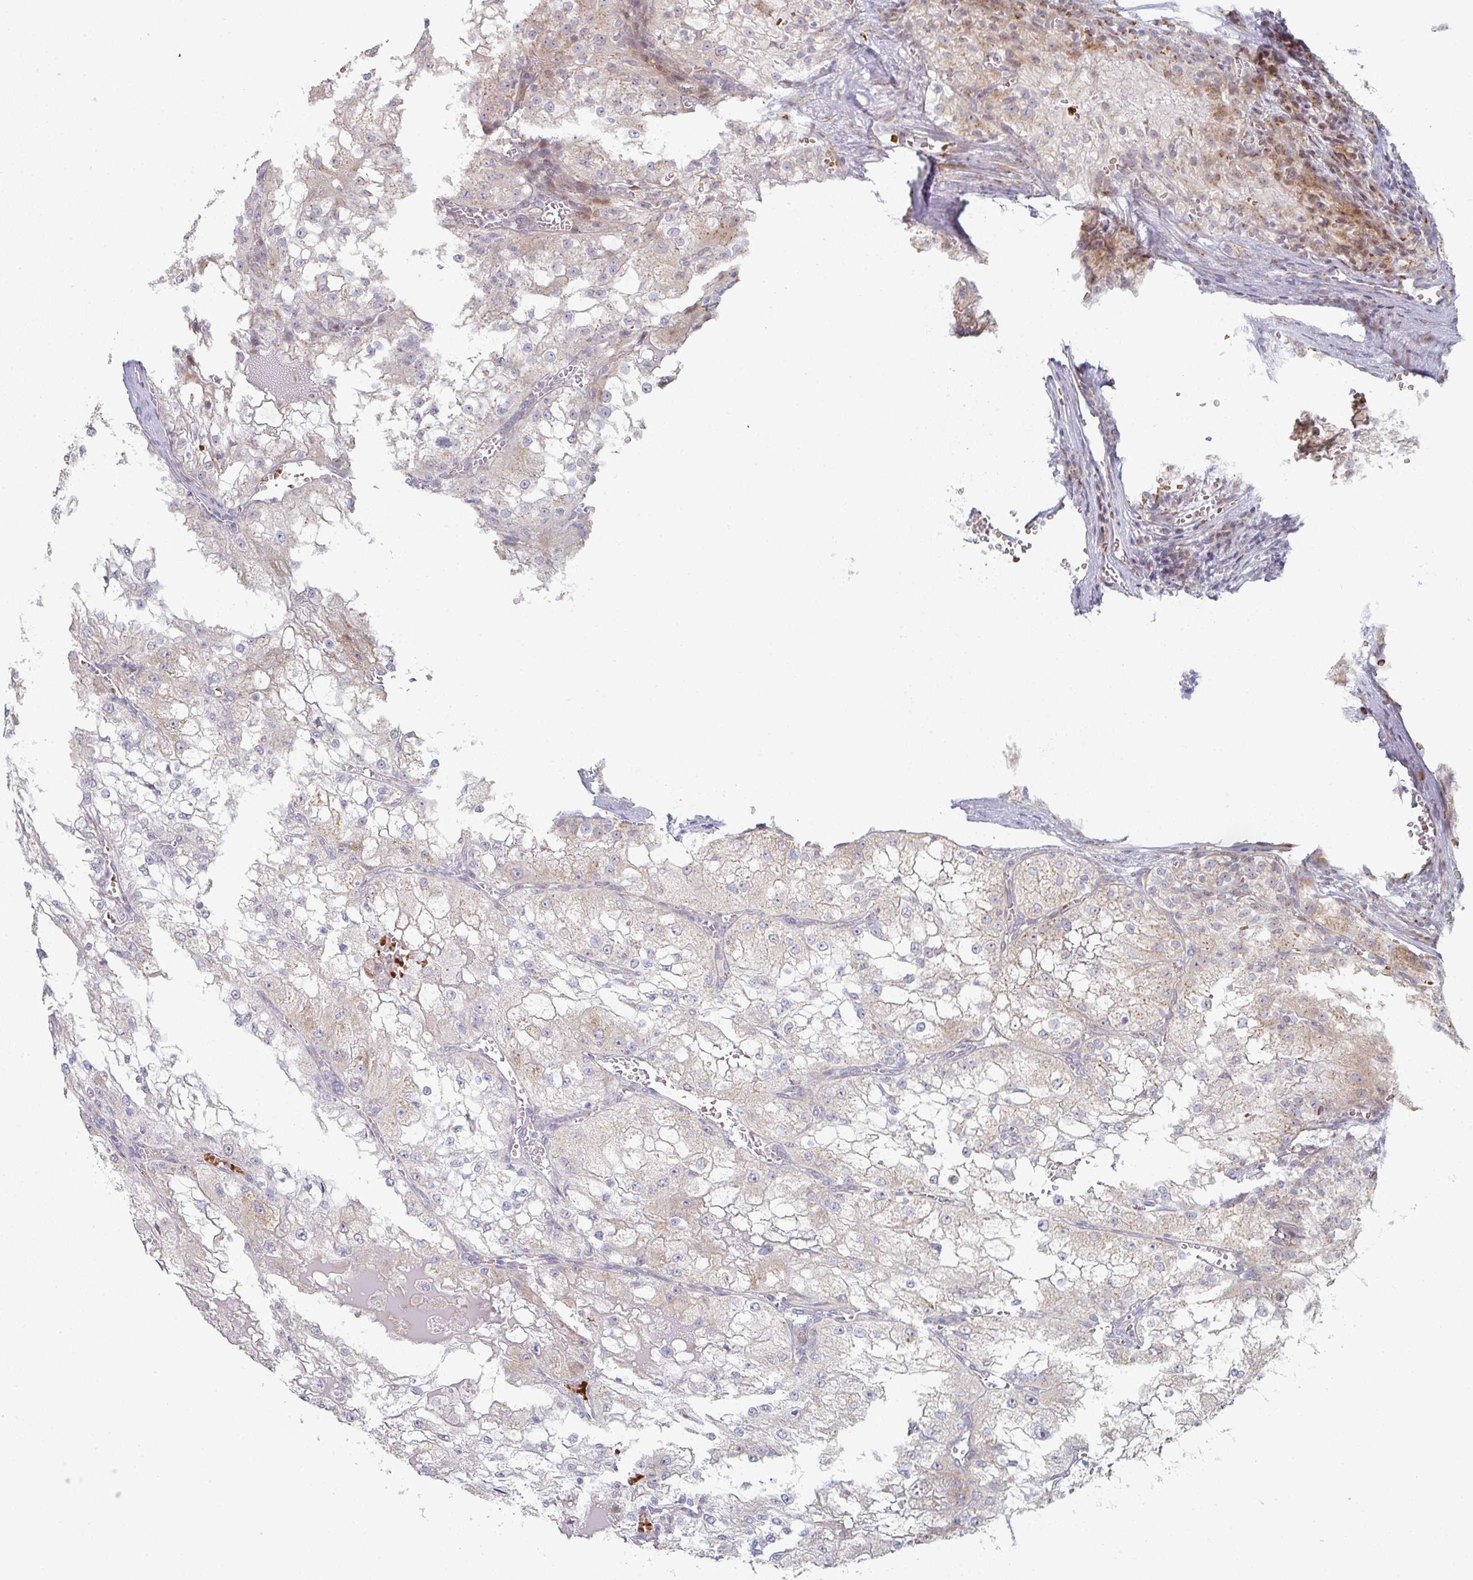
{"staining": {"intensity": "weak", "quantity": "<25%", "location": "cytoplasmic/membranous"}, "tissue": "renal cancer", "cell_type": "Tumor cells", "image_type": "cancer", "snomed": [{"axis": "morphology", "description": "Adenocarcinoma, NOS"}, {"axis": "topography", "description": "Kidney"}], "caption": "DAB (3,3'-diaminobenzidine) immunohistochemical staining of human renal adenocarcinoma exhibits no significant expression in tumor cells. (DAB immunohistochemistry (IHC), high magnification).", "gene": "ZNF526", "patient": {"sex": "female", "age": 74}}